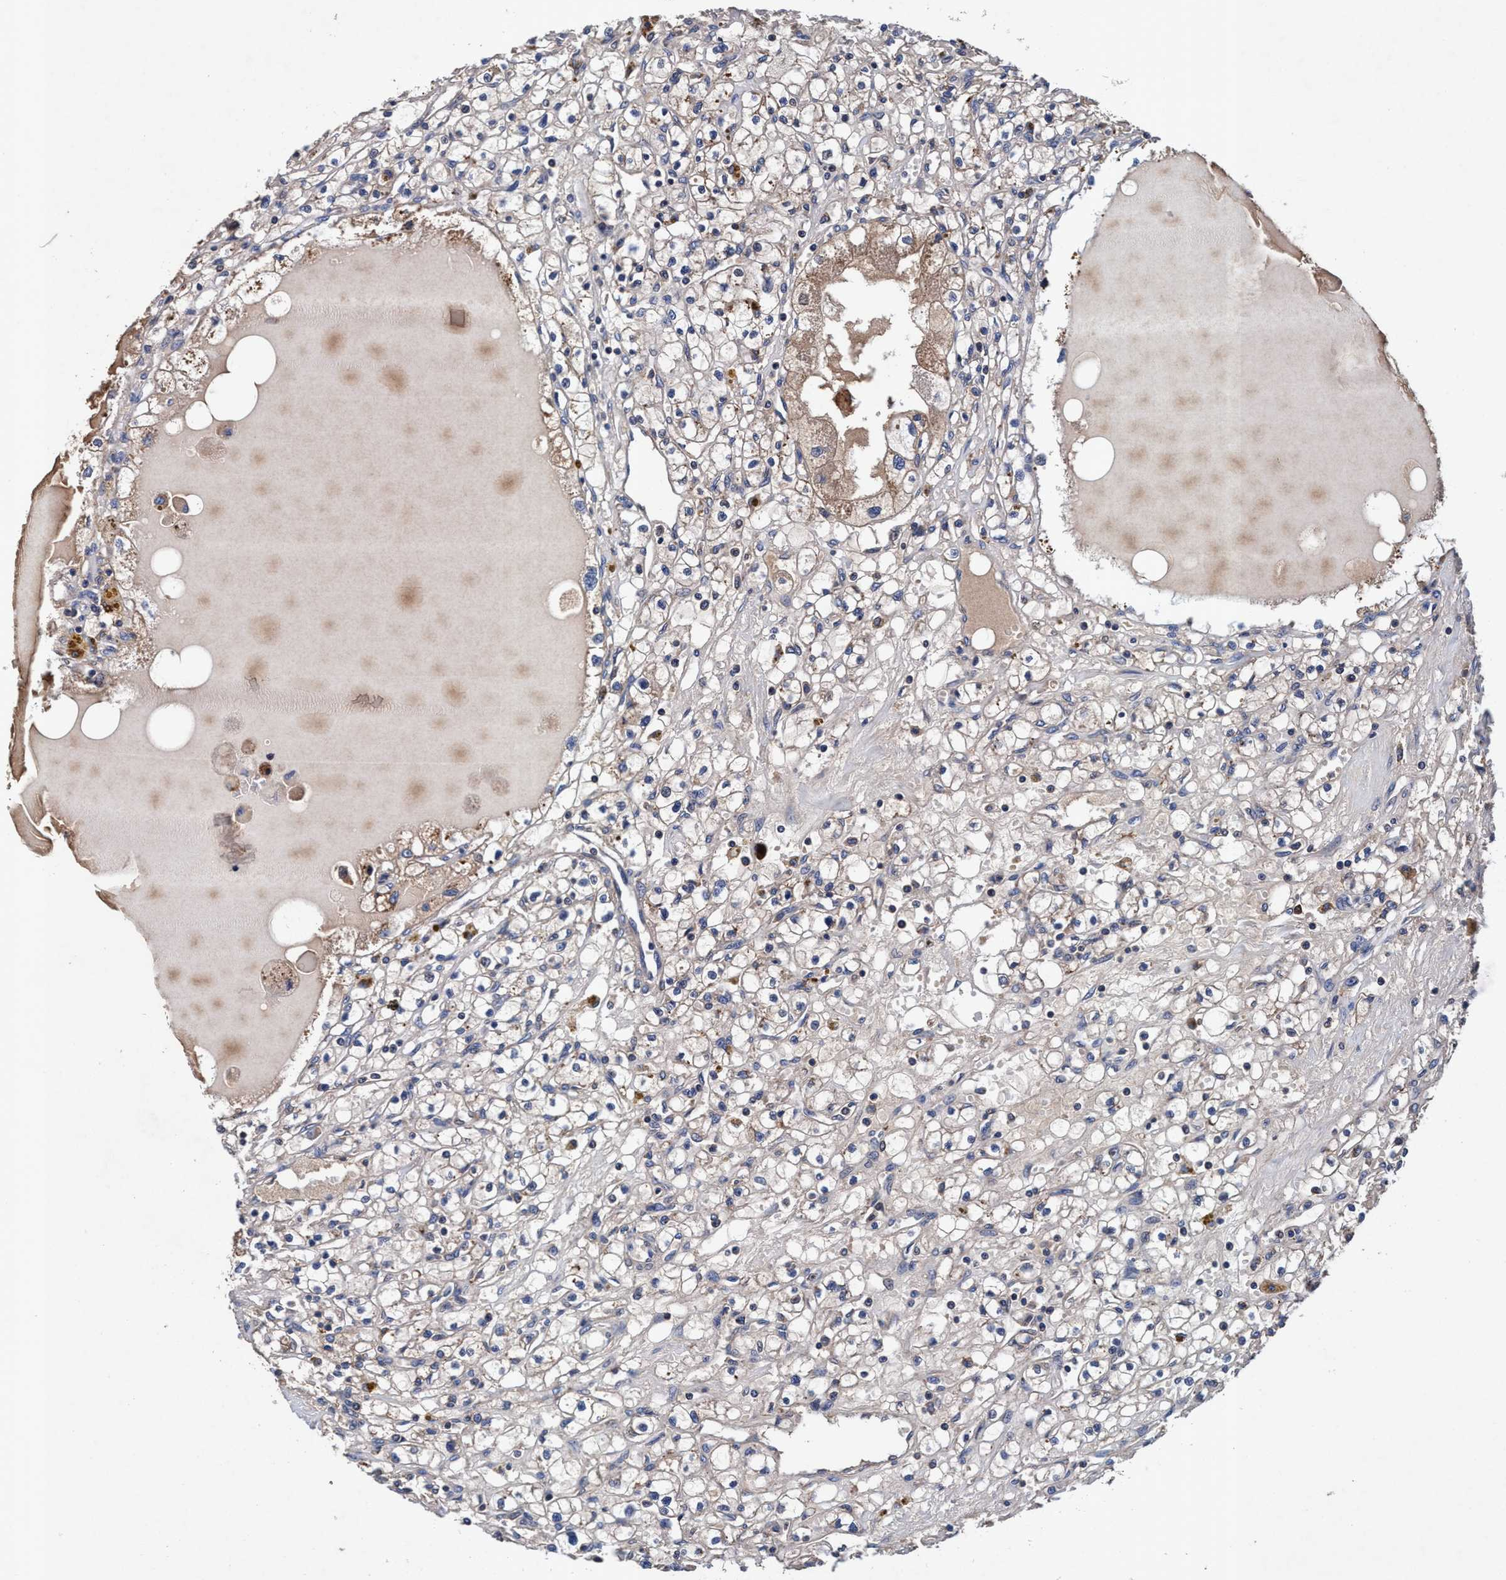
{"staining": {"intensity": "weak", "quantity": "<25%", "location": "cytoplasmic/membranous"}, "tissue": "renal cancer", "cell_type": "Tumor cells", "image_type": "cancer", "snomed": [{"axis": "morphology", "description": "Adenocarcinoma, NOS"}, {"axis": "topography", "description": "Kidney"}], "caption": "Immunohistochemical staining of human renal adenocarcinoma reveals no significant staining in tumor cells. (DAB immunohistochemistry with hematoxylin counter stain).", "gene": "RNF208", "patient": {"sex": "male", "age": 56}}